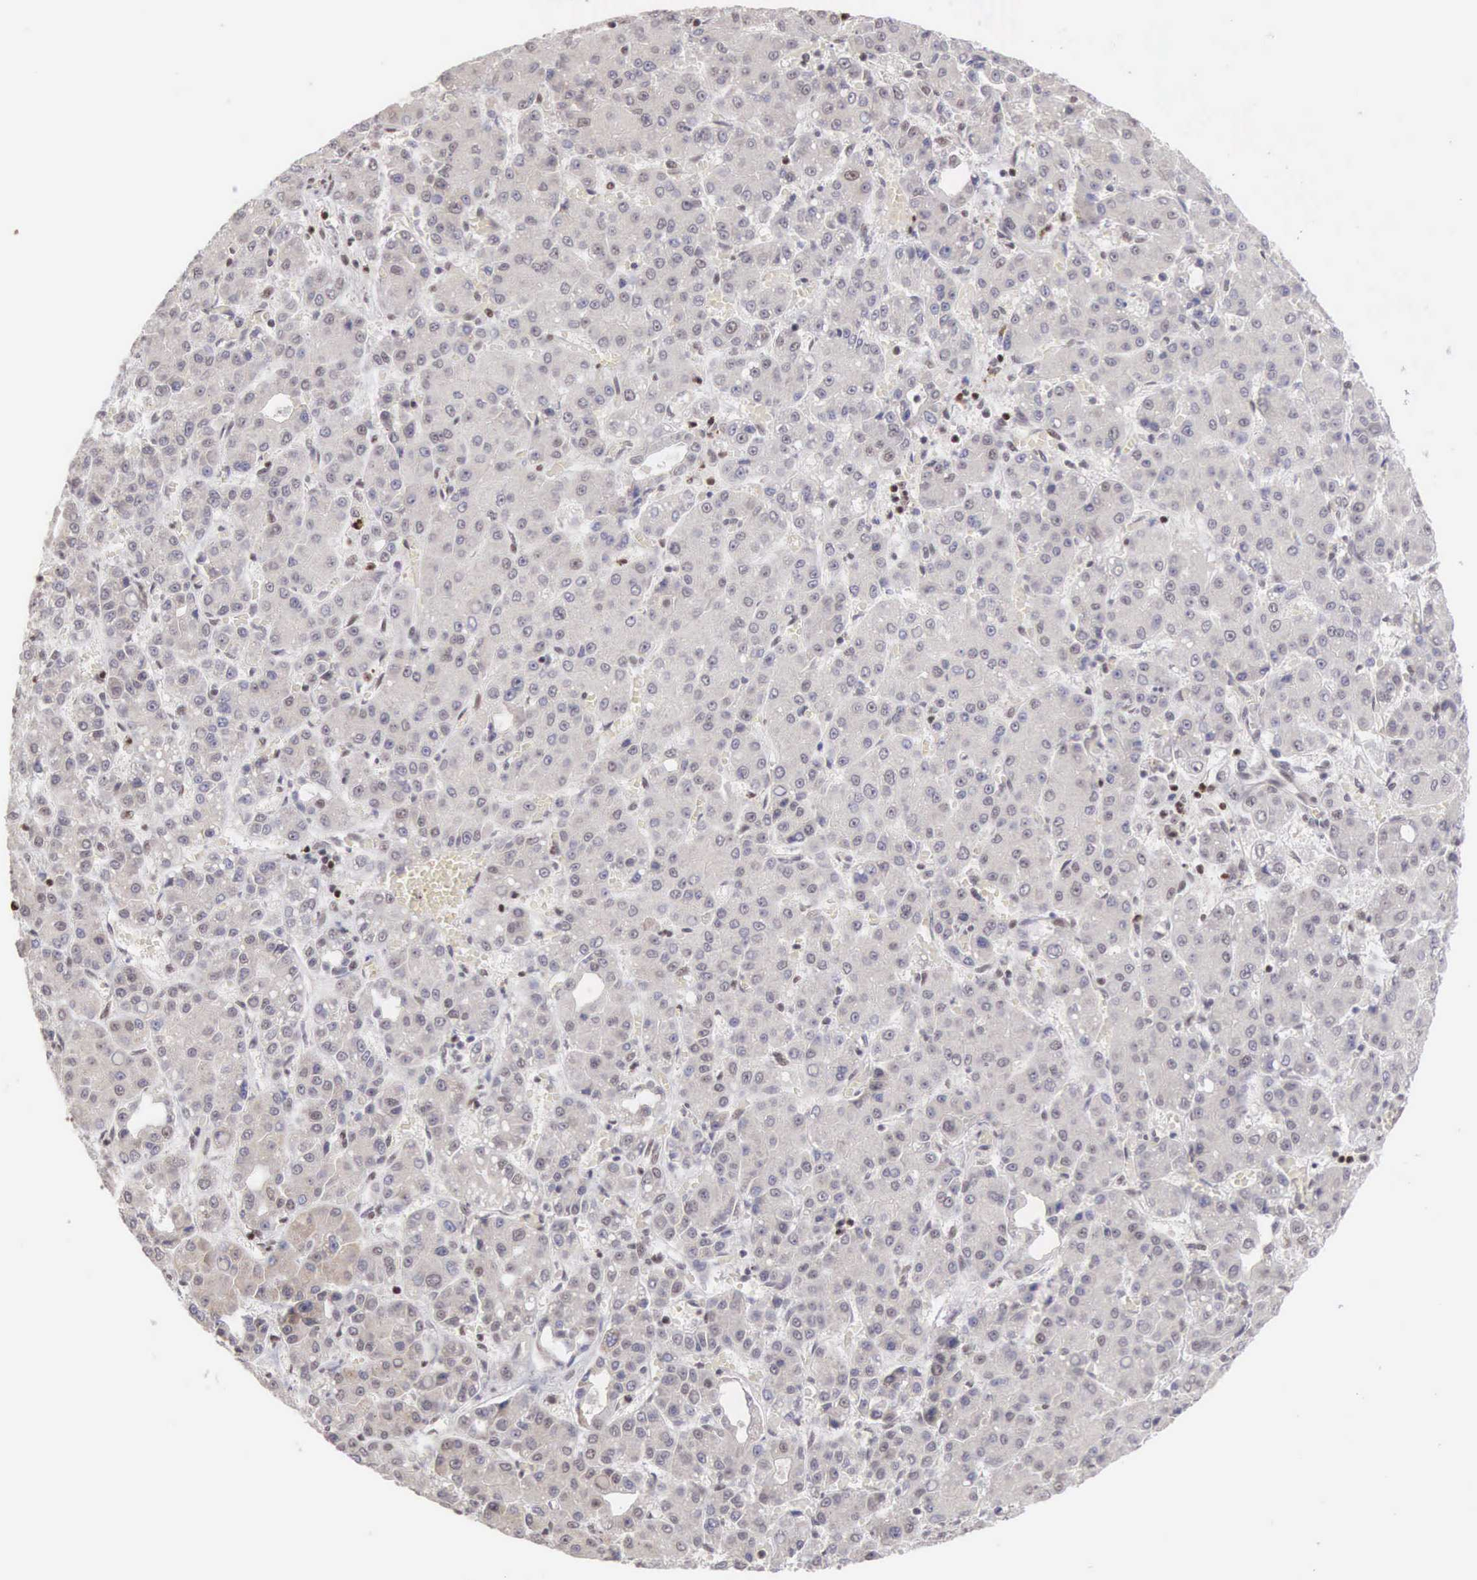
{"staining": {"intensity": "negative", "quantity": "none", "location": "none"}, "tissue": "liver cancer", "cell_type": "Tumor cells", "image_type": "cancer", "snomed": [{"axis": "morphology", "description": "Carcinoma, Hepatocellular, NOS"}, {"axis": "topography", "description": "Liver"}], "caption": "Human hepatocellular carcinoma (liver) stained for a protein using immunohistochemistry (IHC) shows no staining in tumor cells.", "gene": "HTATSF1", "patient": {"sex": "male", "age": 69}}